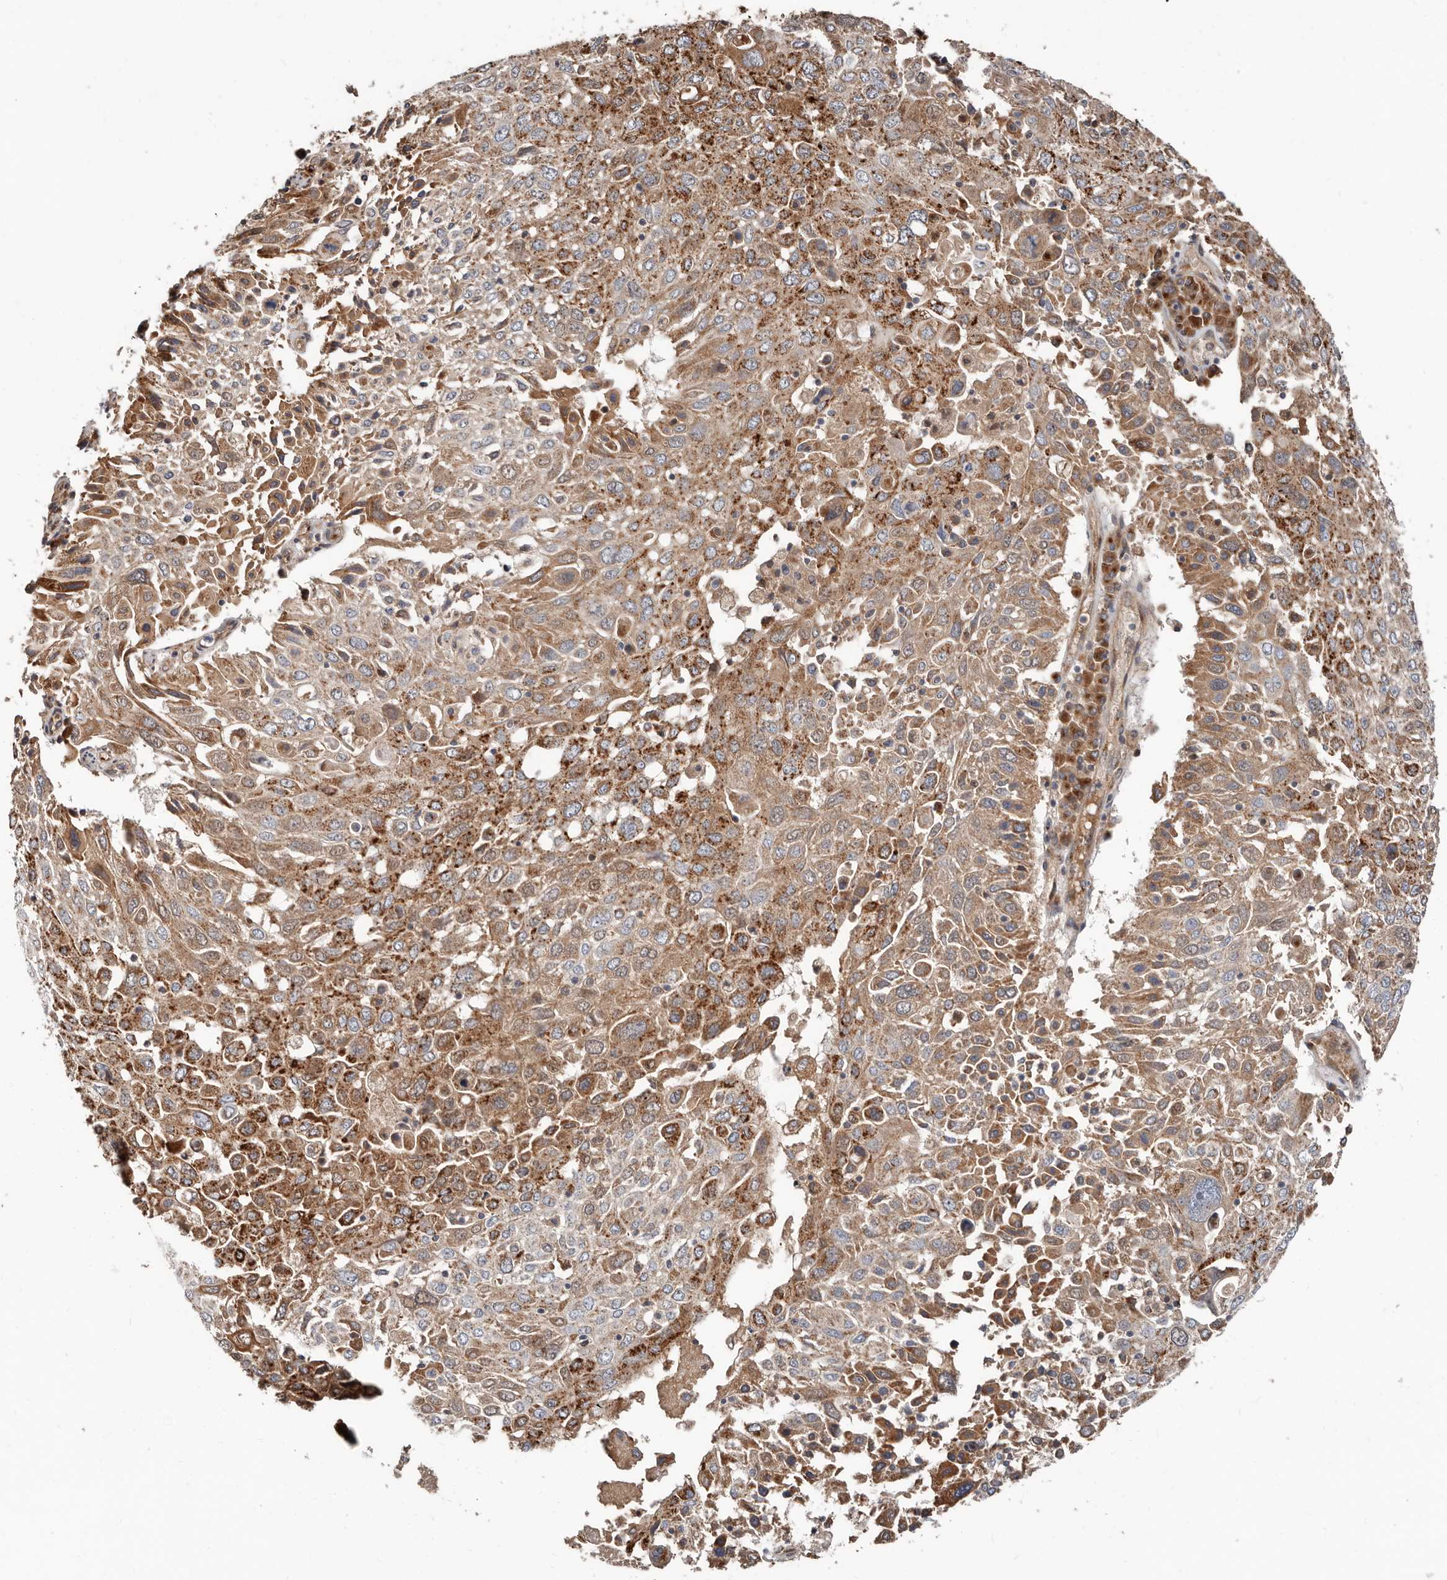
{"staining": {"intensity": "moderate", "quantity": ">75%", "location": "cytoplasmic/membranous"}, "tissue": "lung cancer", "cell_type": "Tumor cells", "image_type": "cancer", "snomed": [{"axis": "morphology", "description": "Squamous cell carcinoma, NOS"}, {"axis": "topography", "description": "Lung"}], "caption": "A micrograph of lung cancer stained for a protein exhibits moderate cytoplasmic/membranous brown staining in tumor cells. Using DAB (brown) and hematoxylin (blue) stains, captured at high magnification using brightfield microscopy.", "gene": "COG1", "patient": {"sex": "male", "age": 65}}